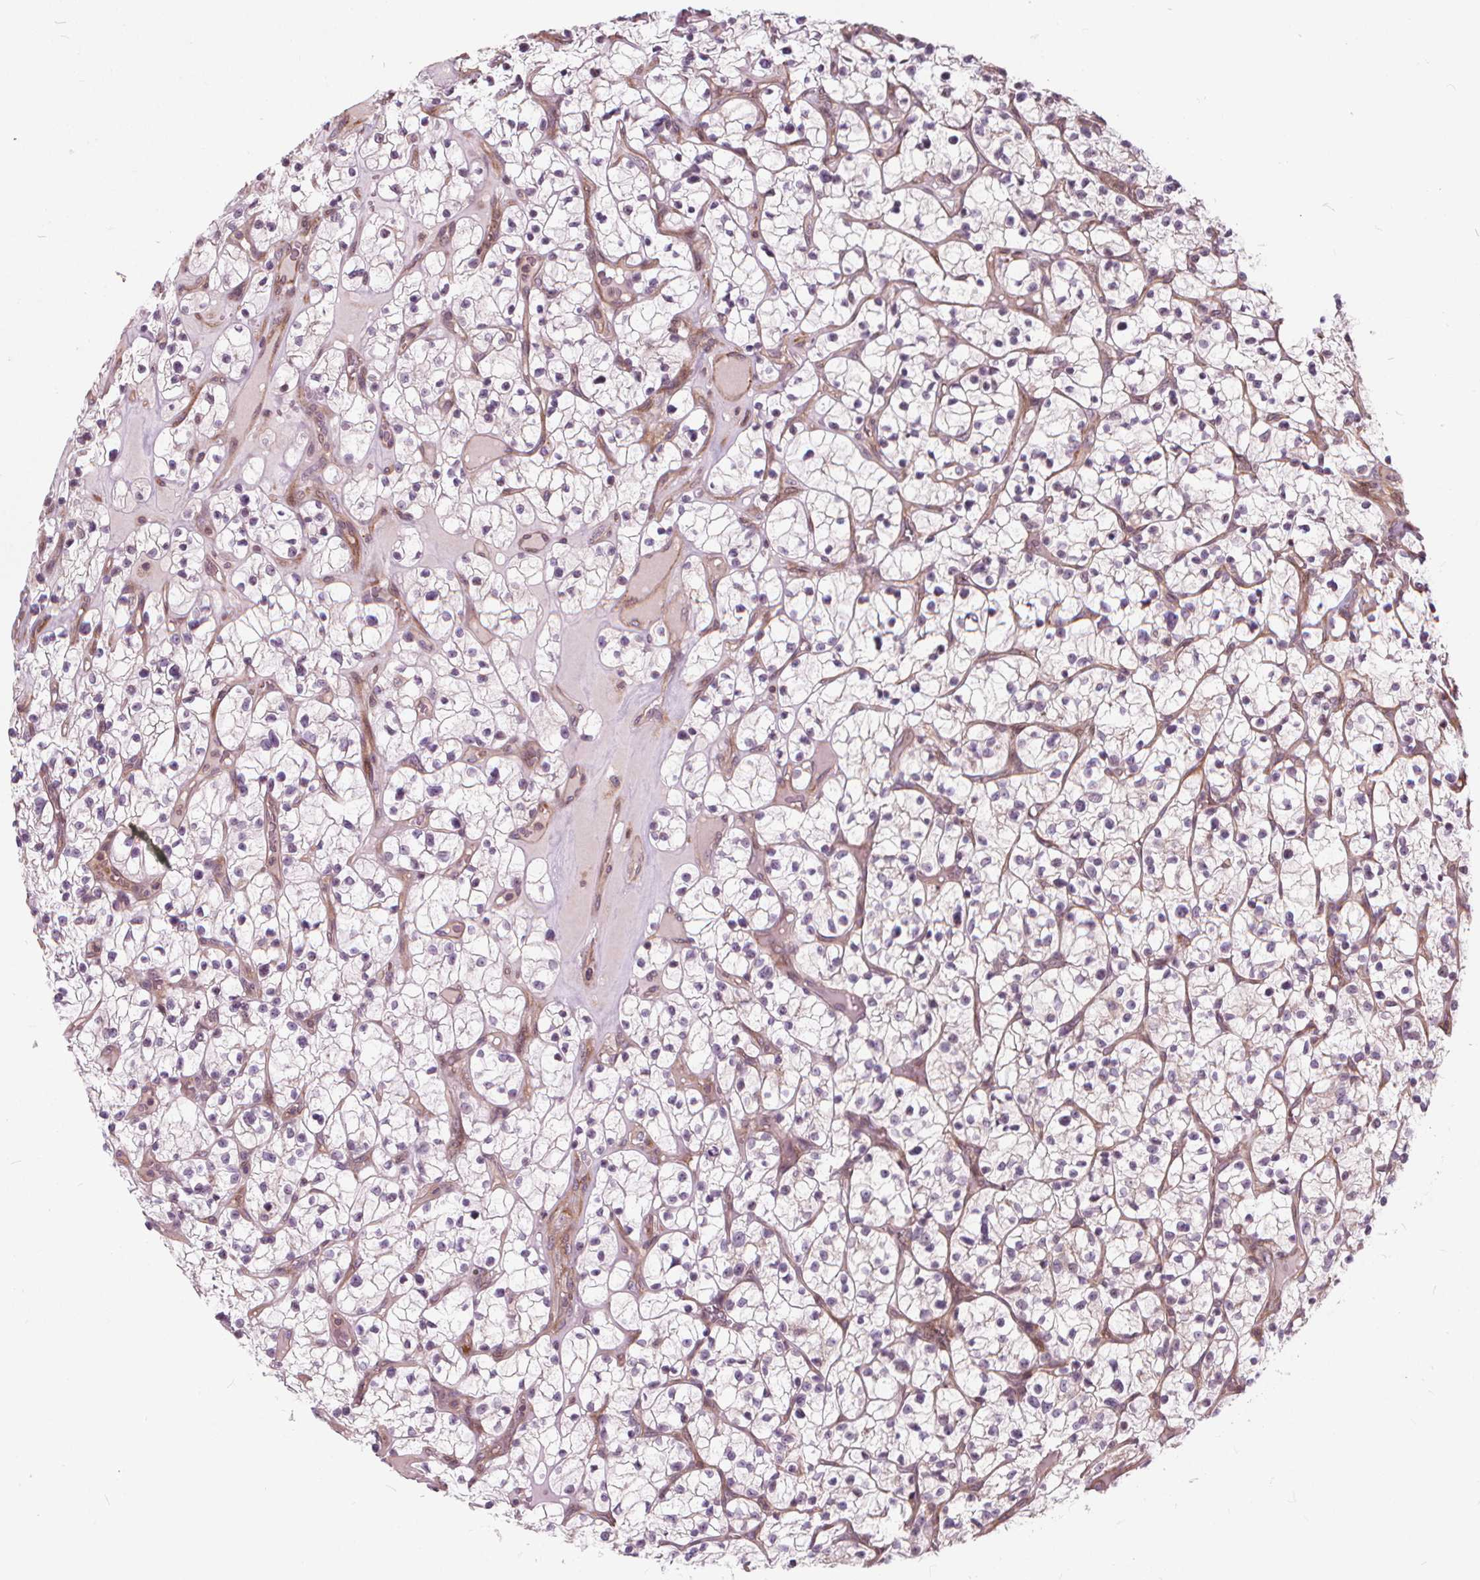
{"staining": {"intensity": "negative", "quantity": "none", "location": "none"}, "tissue": "renal cancer", "cell_type": "Tumor cells", "image_type": "cancer", "snomed": [{"axis": "morphology", "description": "Adenocarcinoma, NOS"}, {"axis": "topography", "description": "Kidney"}], "caption": "Tumor cells show no significant protein positivity in adenocarcinoma (renal). (Stains: DAB IHC with hematoxylin counter stain, Microscopy: brightfield microscopy at high magnification).", "gene": "INPP5E", "patient": {"sex": "female", "age": 64}}